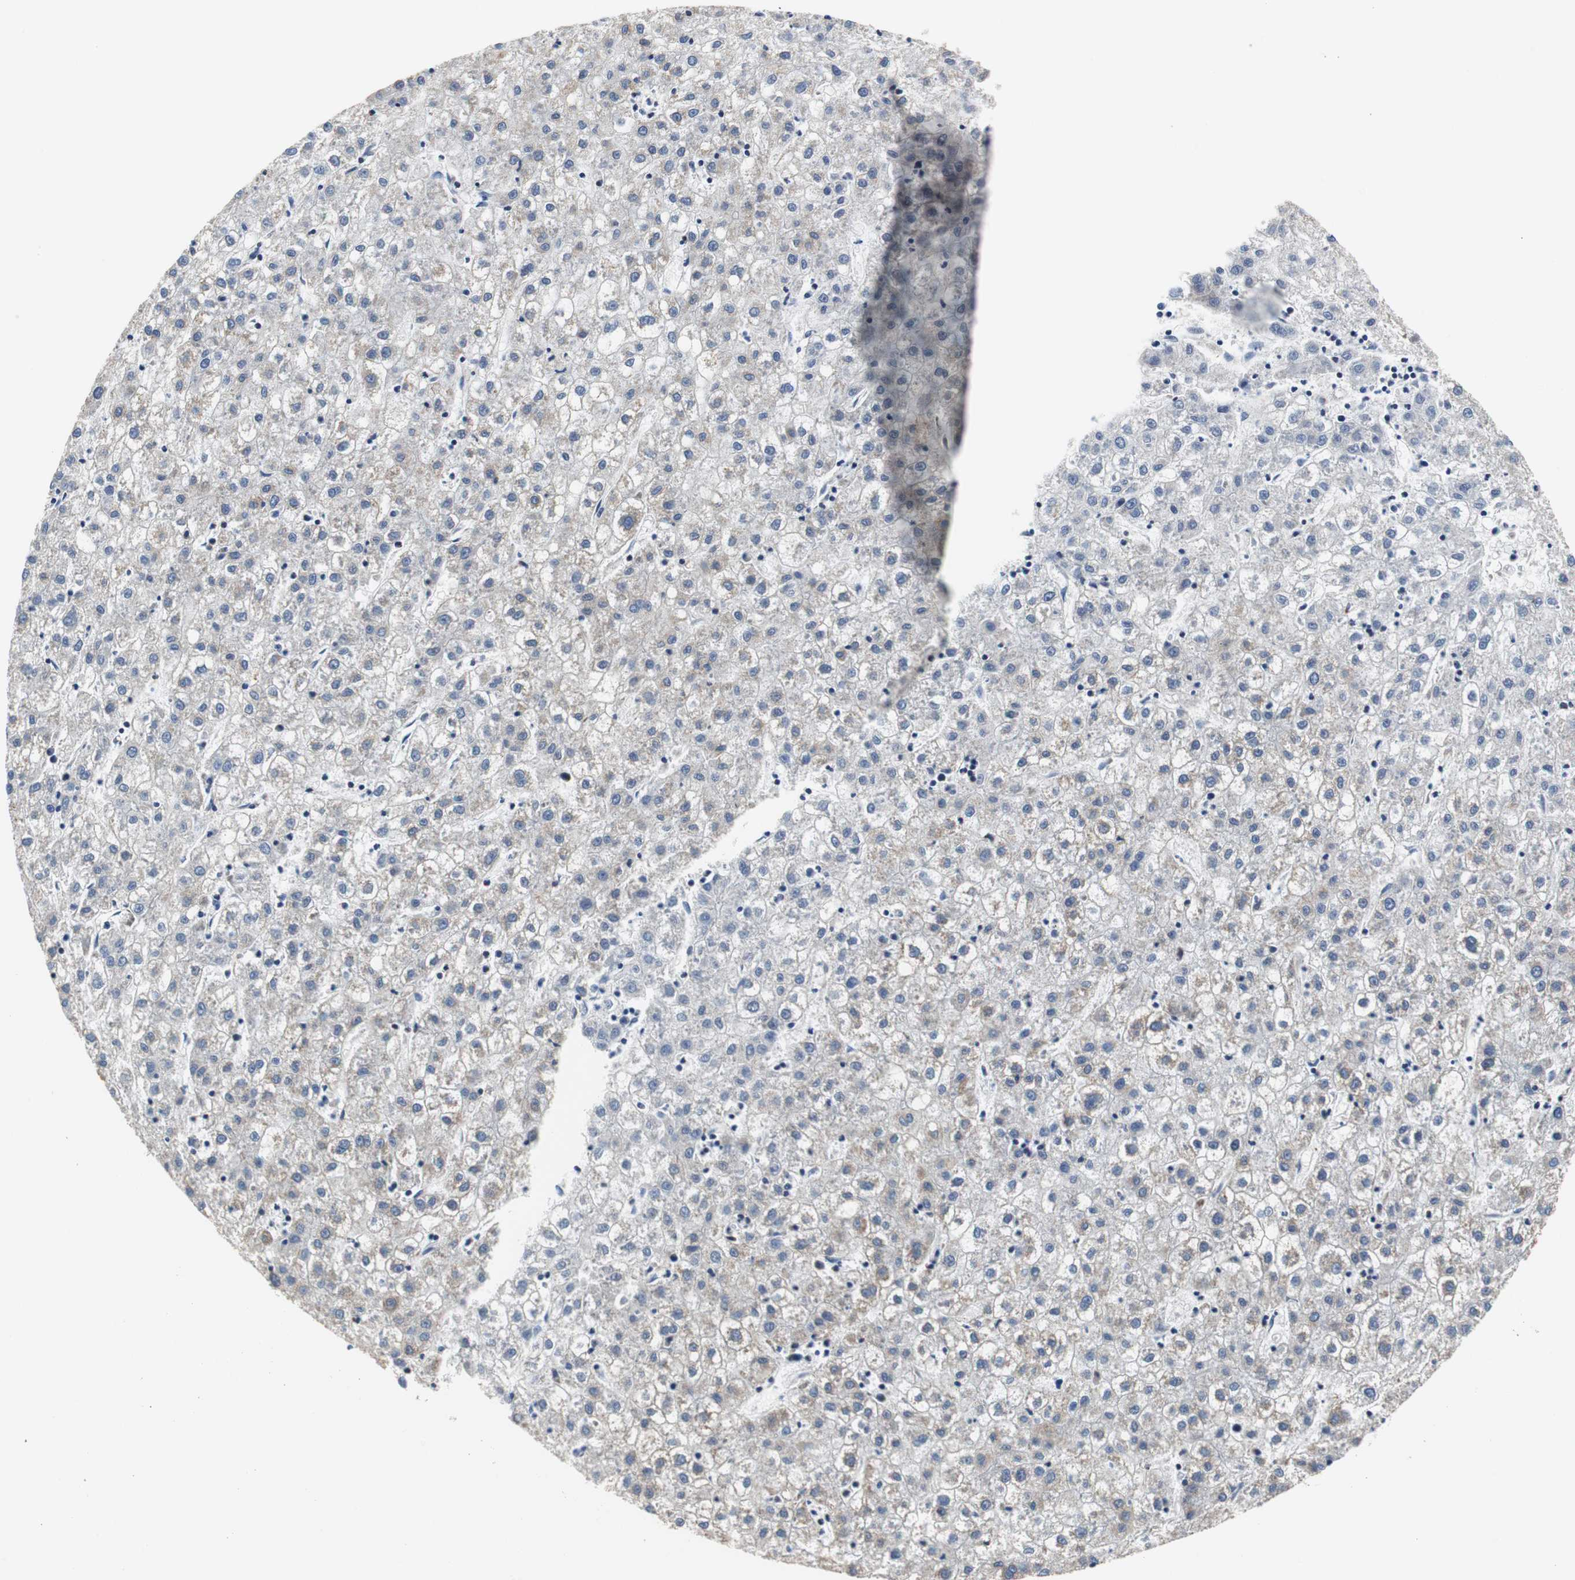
{"staining": {"intensity": "weak", "quantity": "<25%", "location": "cytoplasmic/membranous"}, "tissue": "liver cancer", "cell_type": "Tumor cells", "image_type": "cancer", "snomed": [{"axis": "morphology", "description": "Carcinoma, Hepatocellular, NOS"}, {"axis": "topography", "description": "Liver"}], "caption": "This is an IHC micrograph of human hepatocellular carcinoma (liver). There is no expression in tumor cells.", "gene": "PCK1", "patient": {"sex": "male", "age": 72}}